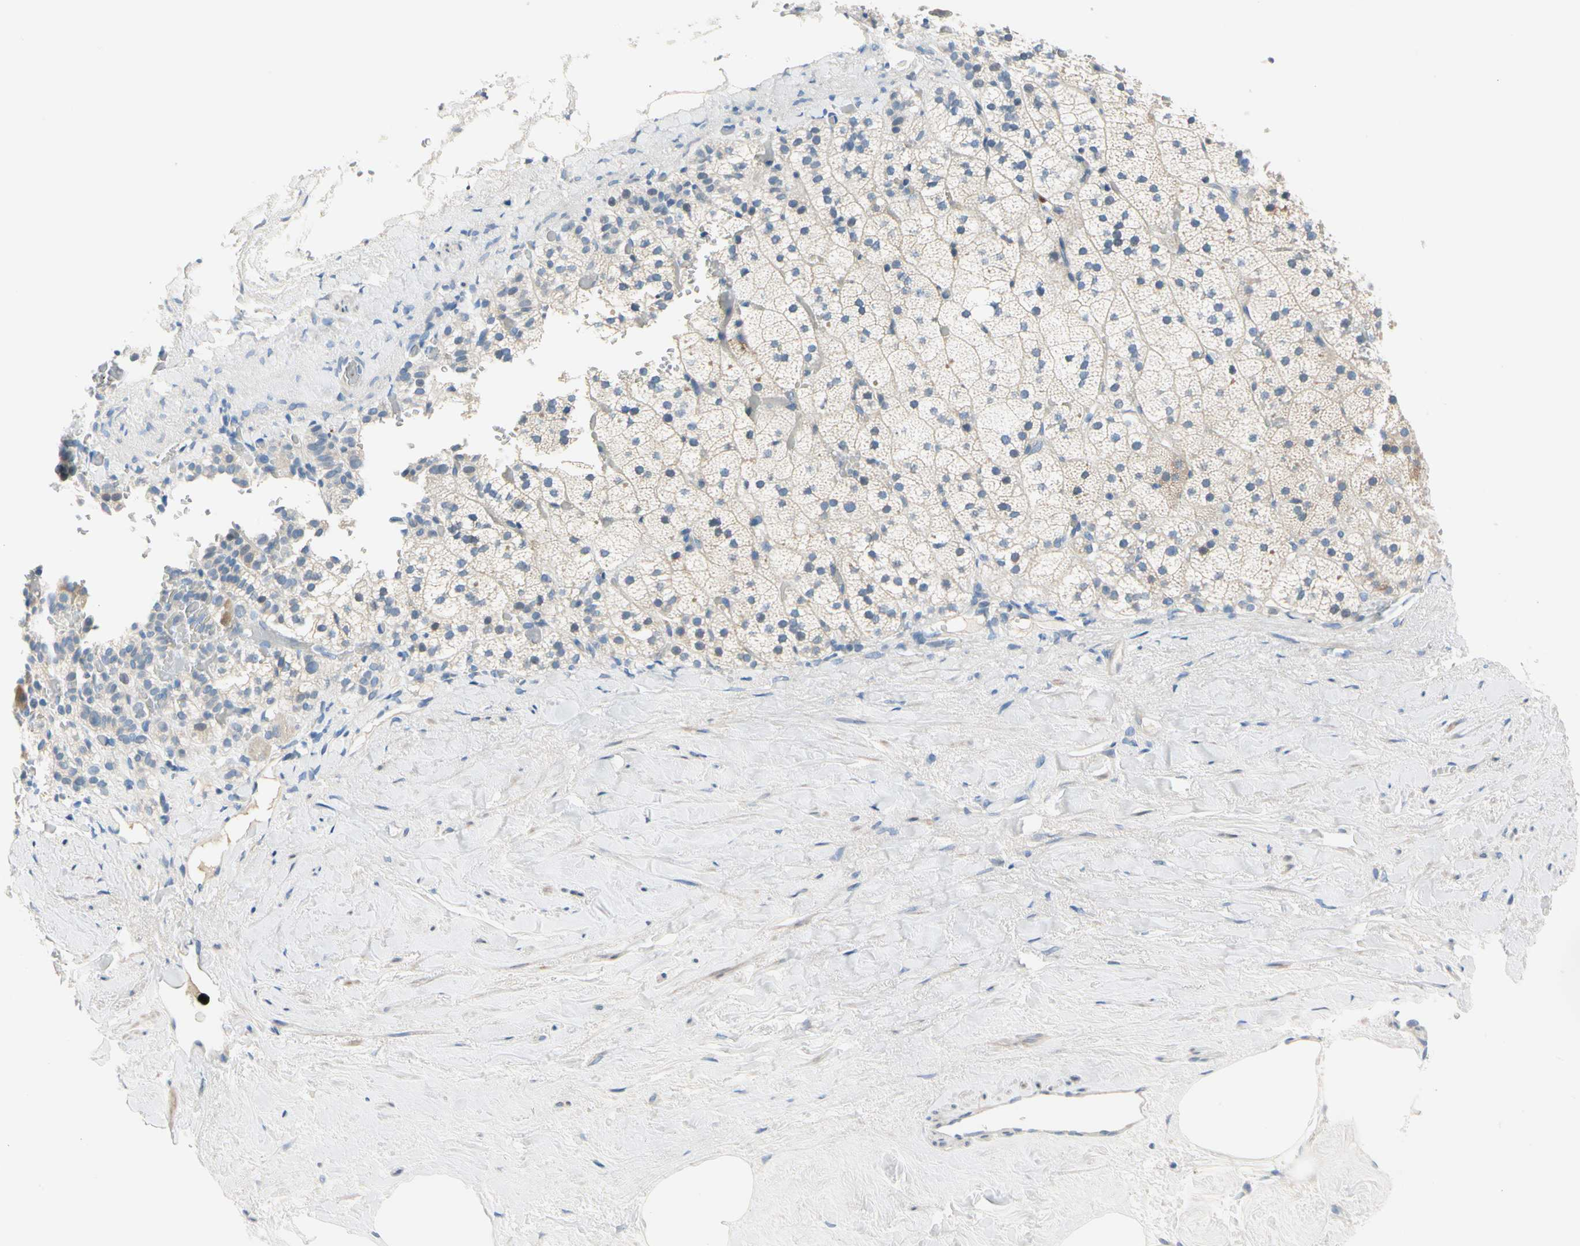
{"staining": {"intensity": "weak", "quantity": "25%-75%", "location": "cytoplasmic/membranous"}, "tissue": "adrenal gland", "cell_type": "Glandular cells", "image_type": "normal", "snomed": [{"axis": "morphology", "description": "Normal tissue, NOS"}, {"axis": "topography", "description": "Adrenal gland"}], "caption": "Protein staining of benign adrenal gland reveals weak cytoplasmic/membranous expression in approximately 25%-75% of glandular cells. The protein of interest is shown in brown color, while the nuclei are stained blue.", "gene": "TRAF5", "patient": {"sex": "male", "age": 35}}